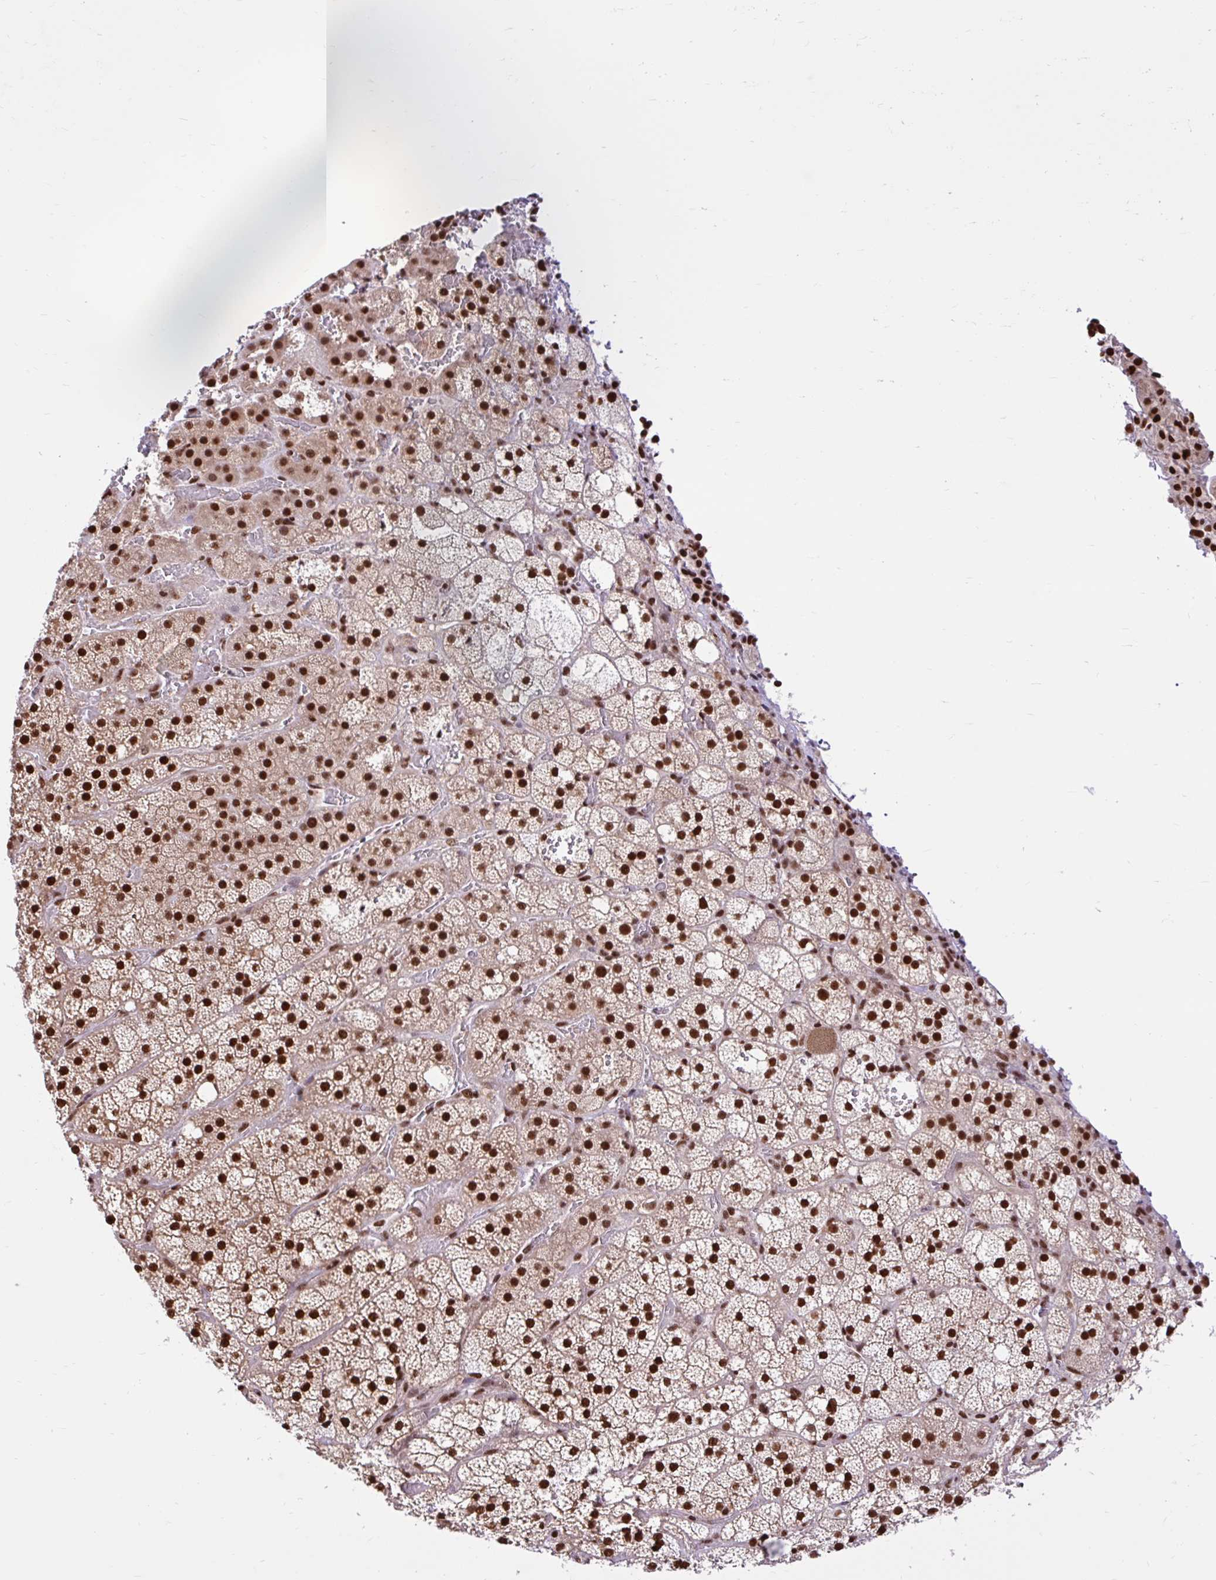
{"staining": {"intensity": "strong", "quantity": ">75%", "location": "nuclear"}, "tissue": "adrenal gland", "cell_type": "Glandular cells", "image_type": "normal", "snomed": [{"axis": "morphology", "description": "Normal tissue, NOS"}, {"axis": "topography", "description": "Adrenal gland"}], "caption": "Brown immunohistochemical staining in benign human adrenal gland displays strong nuclear positivity in approximately >75% of glandular cells. The protein is stained brown, and the nuclei are stained in blue (DAB (3,3'-diaminobenzidine) IHC with brightfield microscopy, high magnification).", "gene": "ABCA9", "patient": {"sex": "male", "age": 53}}